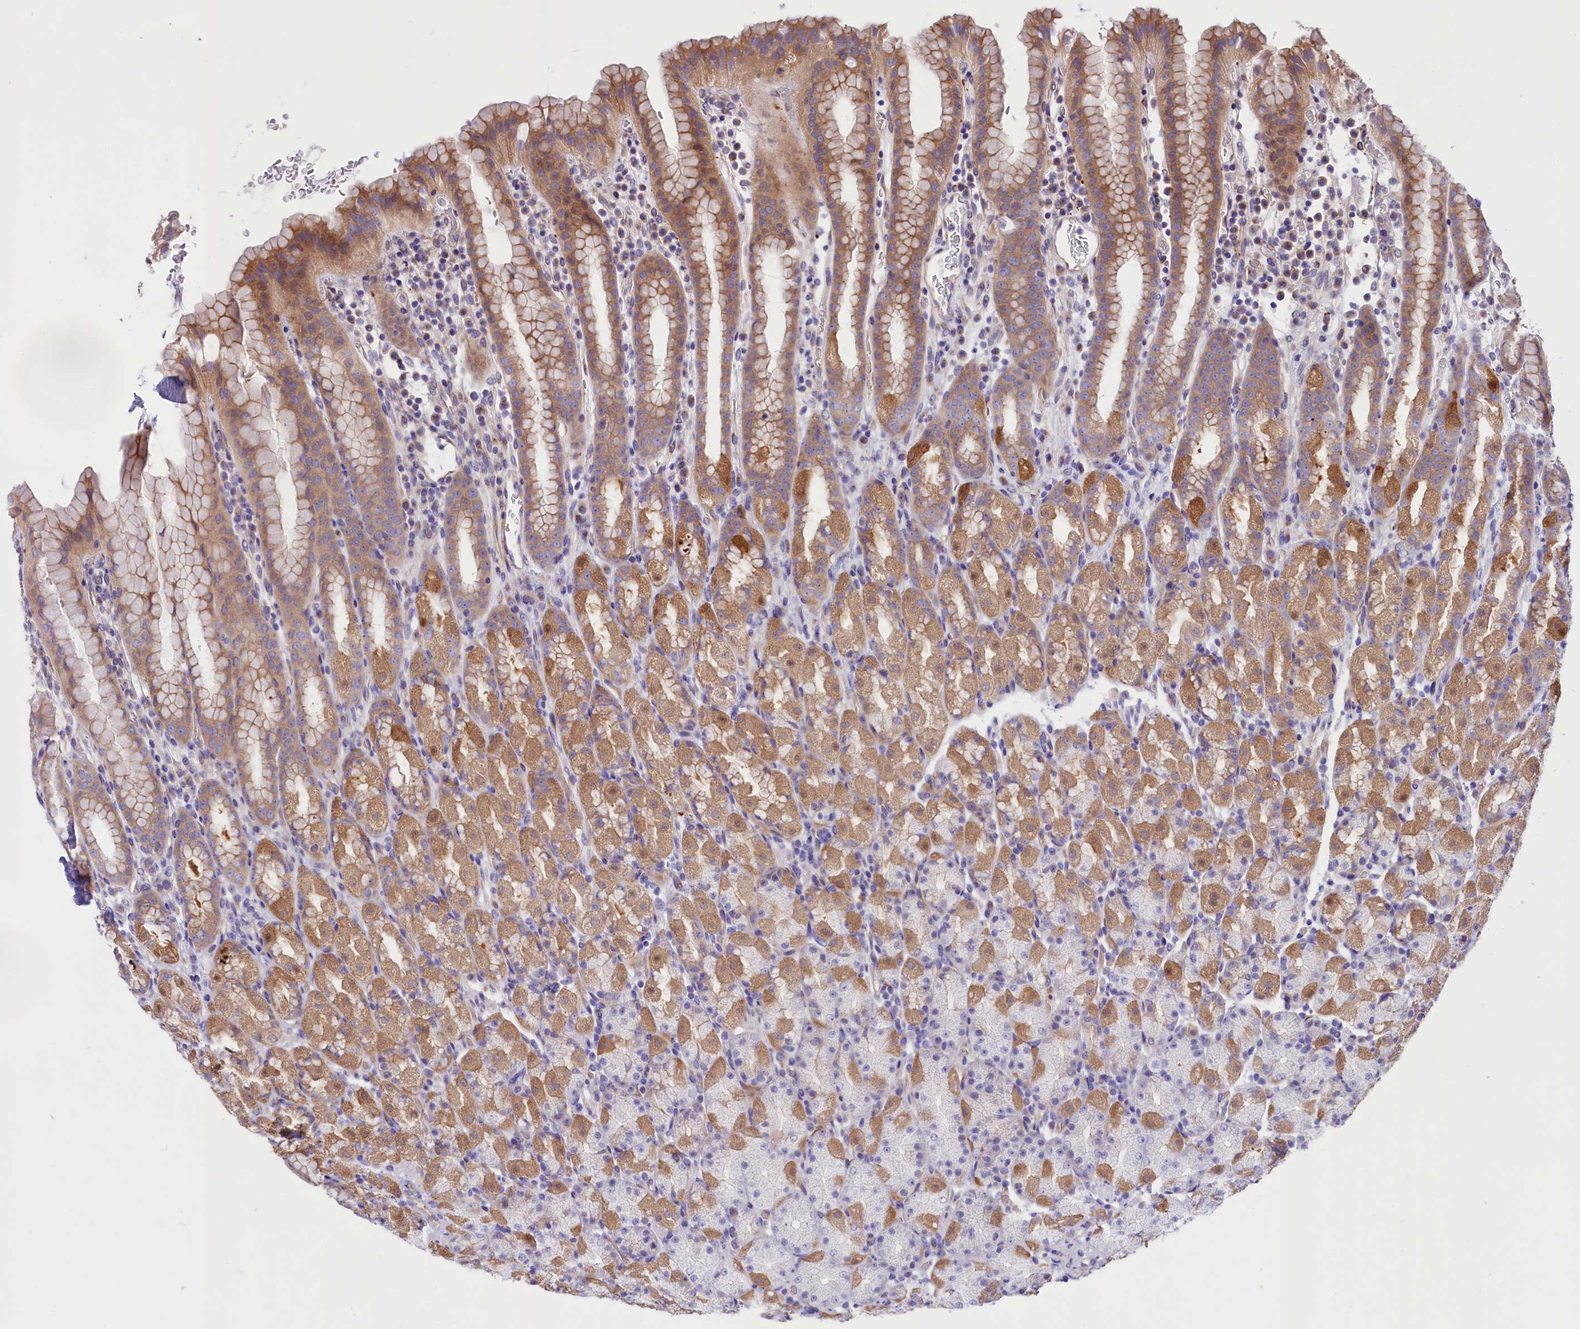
{"staining": {"intensity": "strong", "quantity": "25%-75%", "location": "cytoplasmic/membranous"}, "tissue": "stomach", "cell_type": "Glandular cells", "image_type": "normal", "snomed": [{"axis": "morphology", "description": "Normal tissue, NOS"}, {"axis": "topography", "description": "Stomach, upper"}, {"axis": "topography", "description": "Stomach, lower"}, {"axis": "topography", "description": "Small intestine"}], "caption": "Stomach stained for a protein (brown) displays strong cytoplasmic/membranous positive staining in approximately 25%-75% of glandular cells.", "gene": "PPP1R13L", "patient": {"sex": "male", "age": 68}}